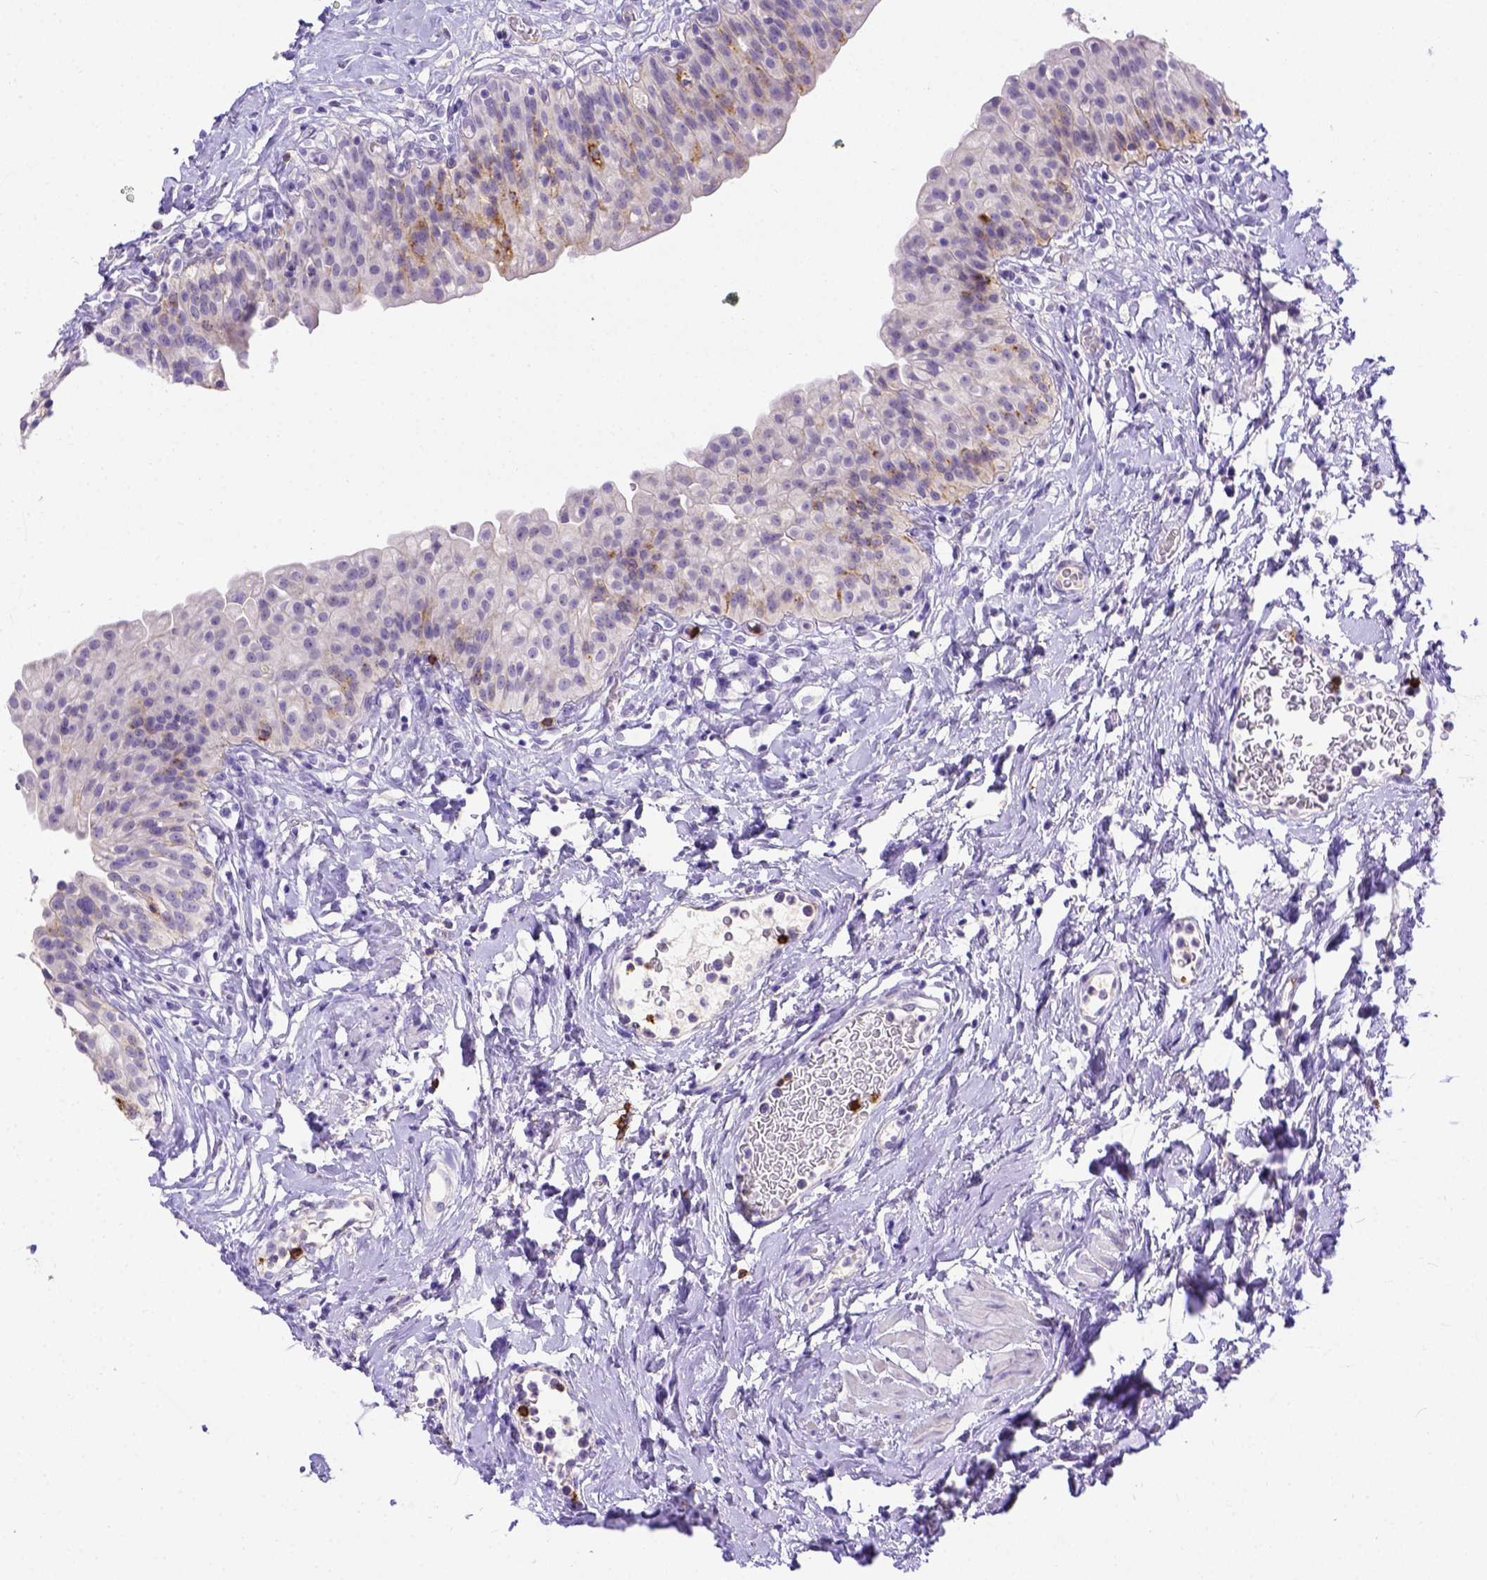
{"staining": {"intensity": "negative", "quantity": "none", "location": "none"}, "tissue": "urinary bladder", "cell_type": "Urothelial cells", "image_type": "normal", "snomed": [{"axis": "morphology", "description": "Normal tissue, NOS"}, {"axis": "topography", "description": "Urinary bladder"}], "caption": "Immunohistochemistry (IHC) histopathology image of unremarkable urinary bladder: human urinary bladder stained with DAB shows no significant protein staining in urothelial cells.", "gene": "B3GAT1", "patient": {"sex": "male", "age": 76}}